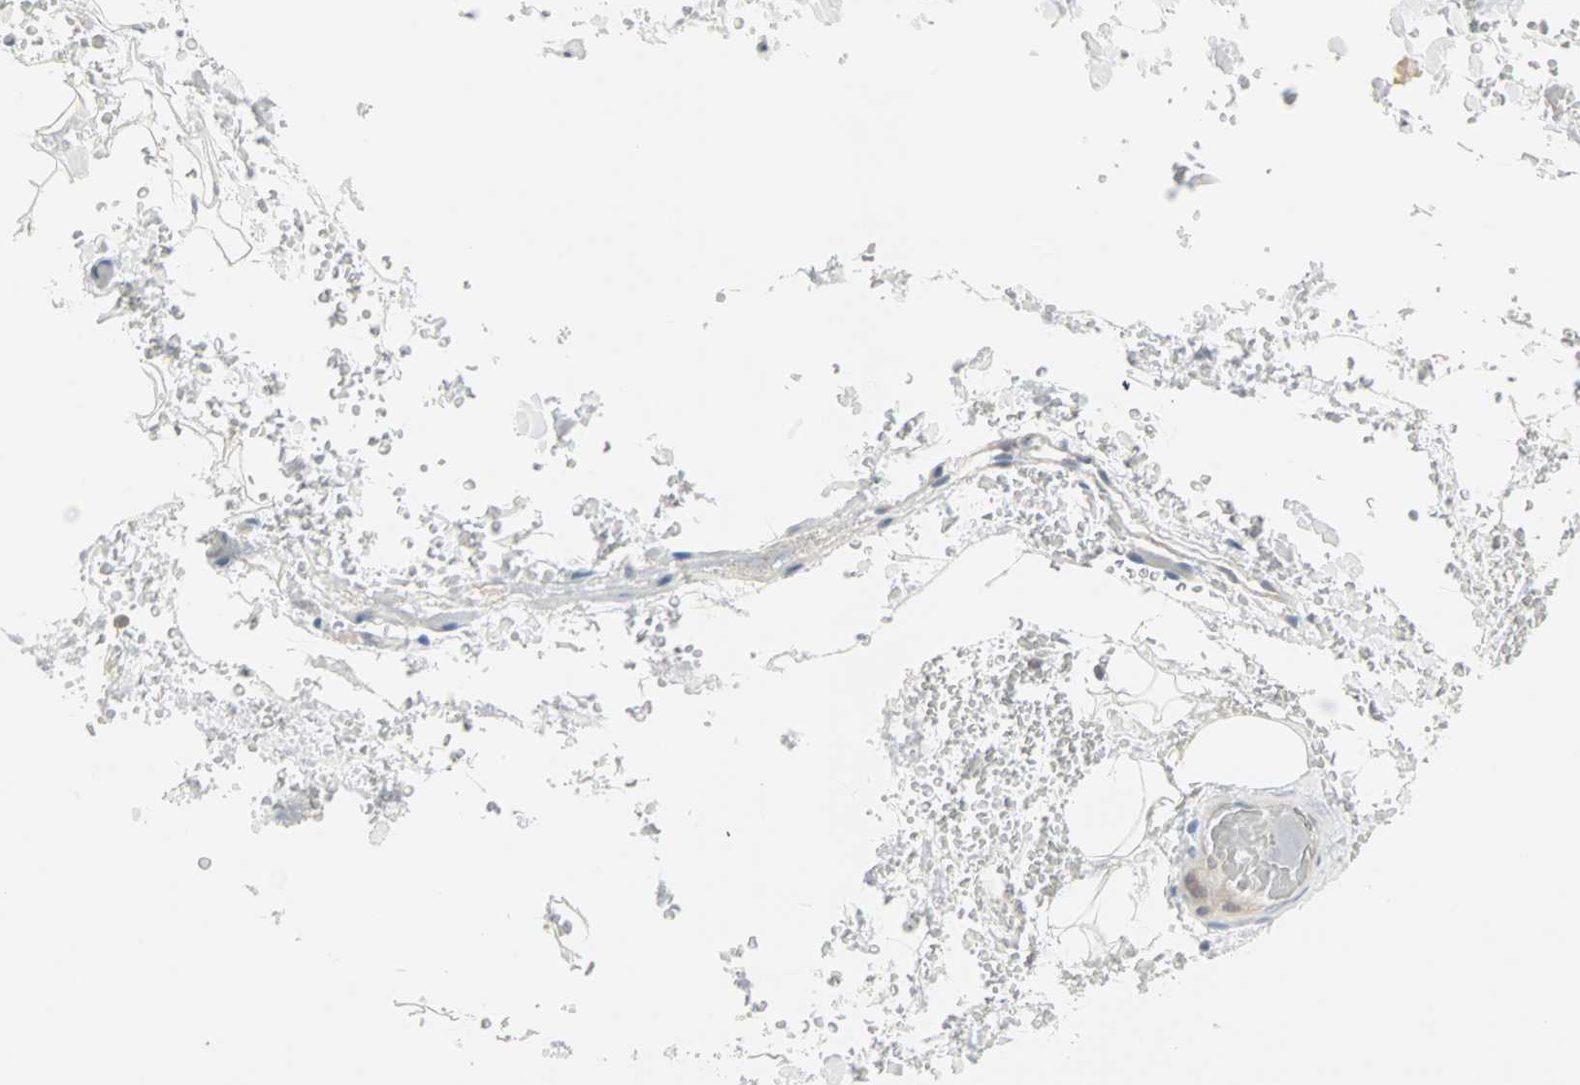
{"staining": {"intensity": "negative", "quantity": "none", "location": "none"}, "tissue": "adipose tissue", "cell_type": "Adipocytes", "image_type": "normal", "snomed": [{"axis": "morphology", "description": "Normal tissue, NOS"}, {"axis": "morphology", "description": "Inflammation, NOS"}, {"axis": "topography", "description": "Breast"}], "caption": "Photomicrograph shows no significant protein positivity in adipocytes of normal adipose tissue.", "gene": "PTPA", "patient": {"sex": "female", "age": 65}}